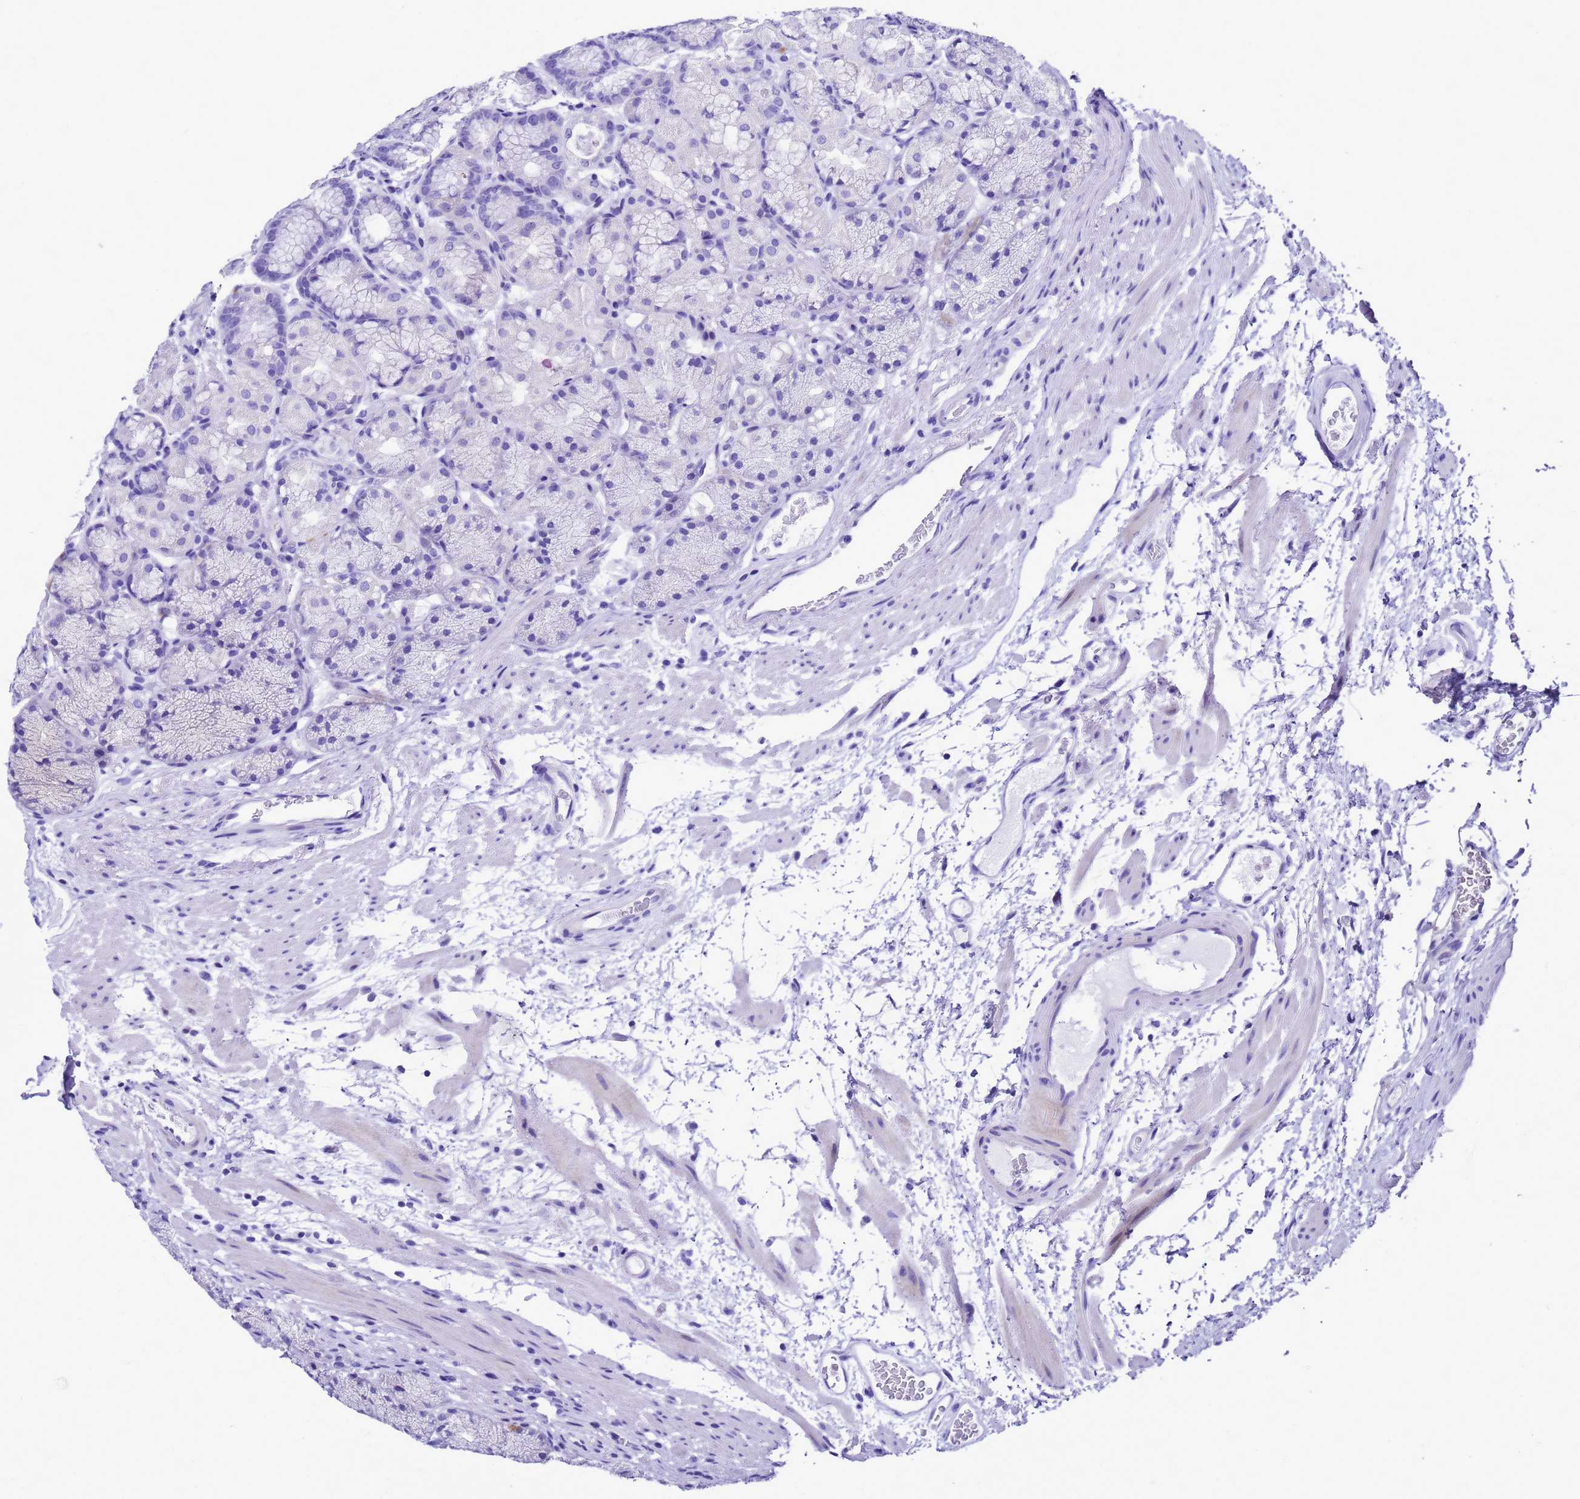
{"staining": {"intensity": "negative", "quantity": "none", "location": "none"}, "tissue": "stomach", "cell_type": "Glandular cells", "image_type": "normal", "snomed": [{"axis": "morphology", "description": "Normal tissue, NOS"}, {"axis": "topography", "description": "Stomach"}], "caption": "A high-resolution micrograph shows immunohistochemistry staining of benign stomach, which displays no significant staining in glandular cells. (Stains: DAB (3,3'-diaminobenzidine) IHC with hematoxylin counter stain, Microscopy: brightfield microscopy at high magnification).", "gene": "UGT2A1", "patient": {"sex": "male", "age": 63}}